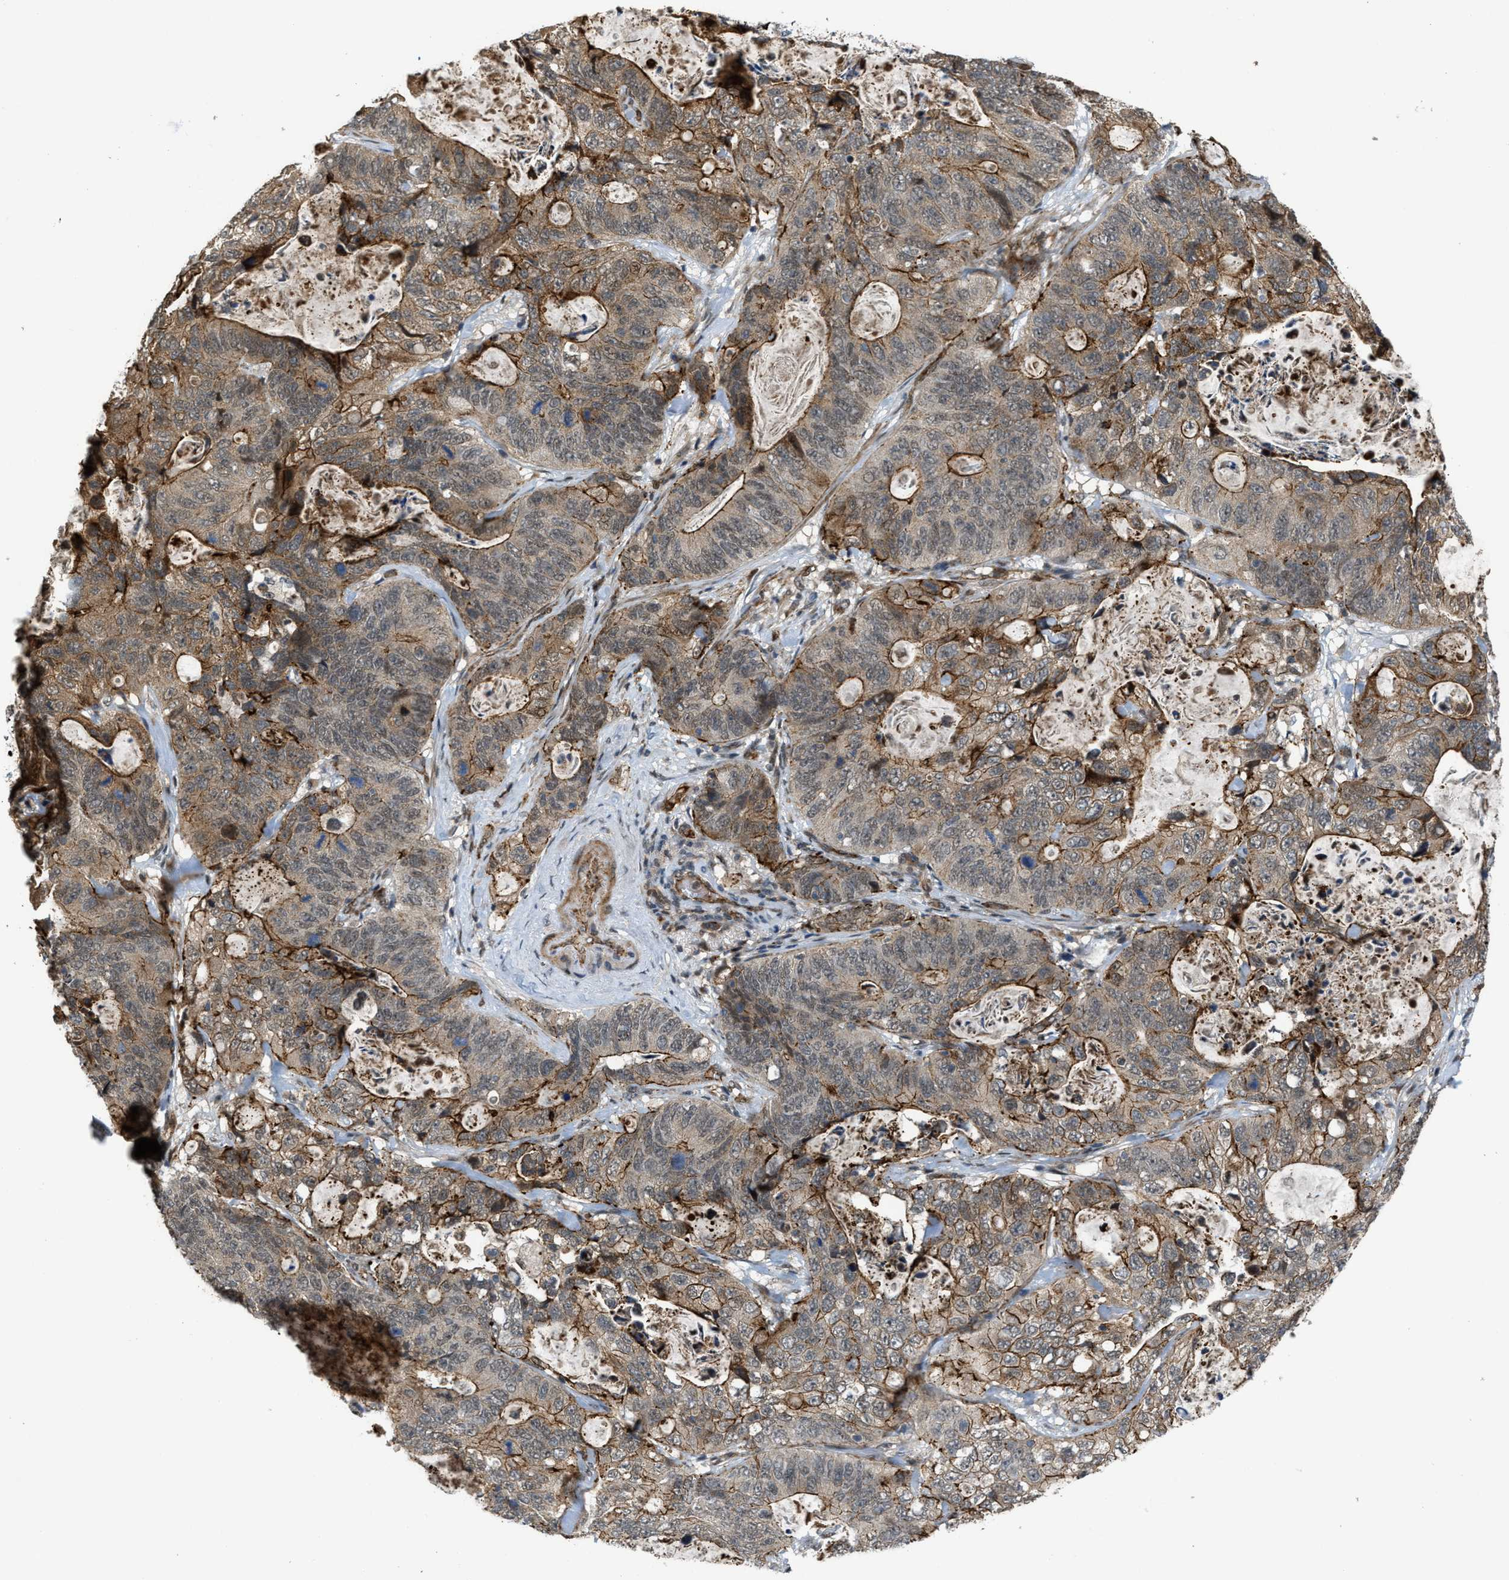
{"staining": {"intensity": "moderate", "quantity": ">75%", "location": "cytoplasmic/membranous"}, "tissue": "stomach cancer", "cell_type": "Tumor cells", "image_type": "cancer", "snomed": [{"axis": "morphology", "description": "Normal tissue, NOS"}, {"axis": "morphology", "description": "Adenocarcinoma, NOS"}, {"axis": "topography", "description": "Stomach"}], "caption": "Moderate cytoplasmic/membranous protein positivity is appreciated in about >75% of tumor cells in stomach cancer.", "gene": "DPF2", "patient": {"sex": "female", "age": 89}}